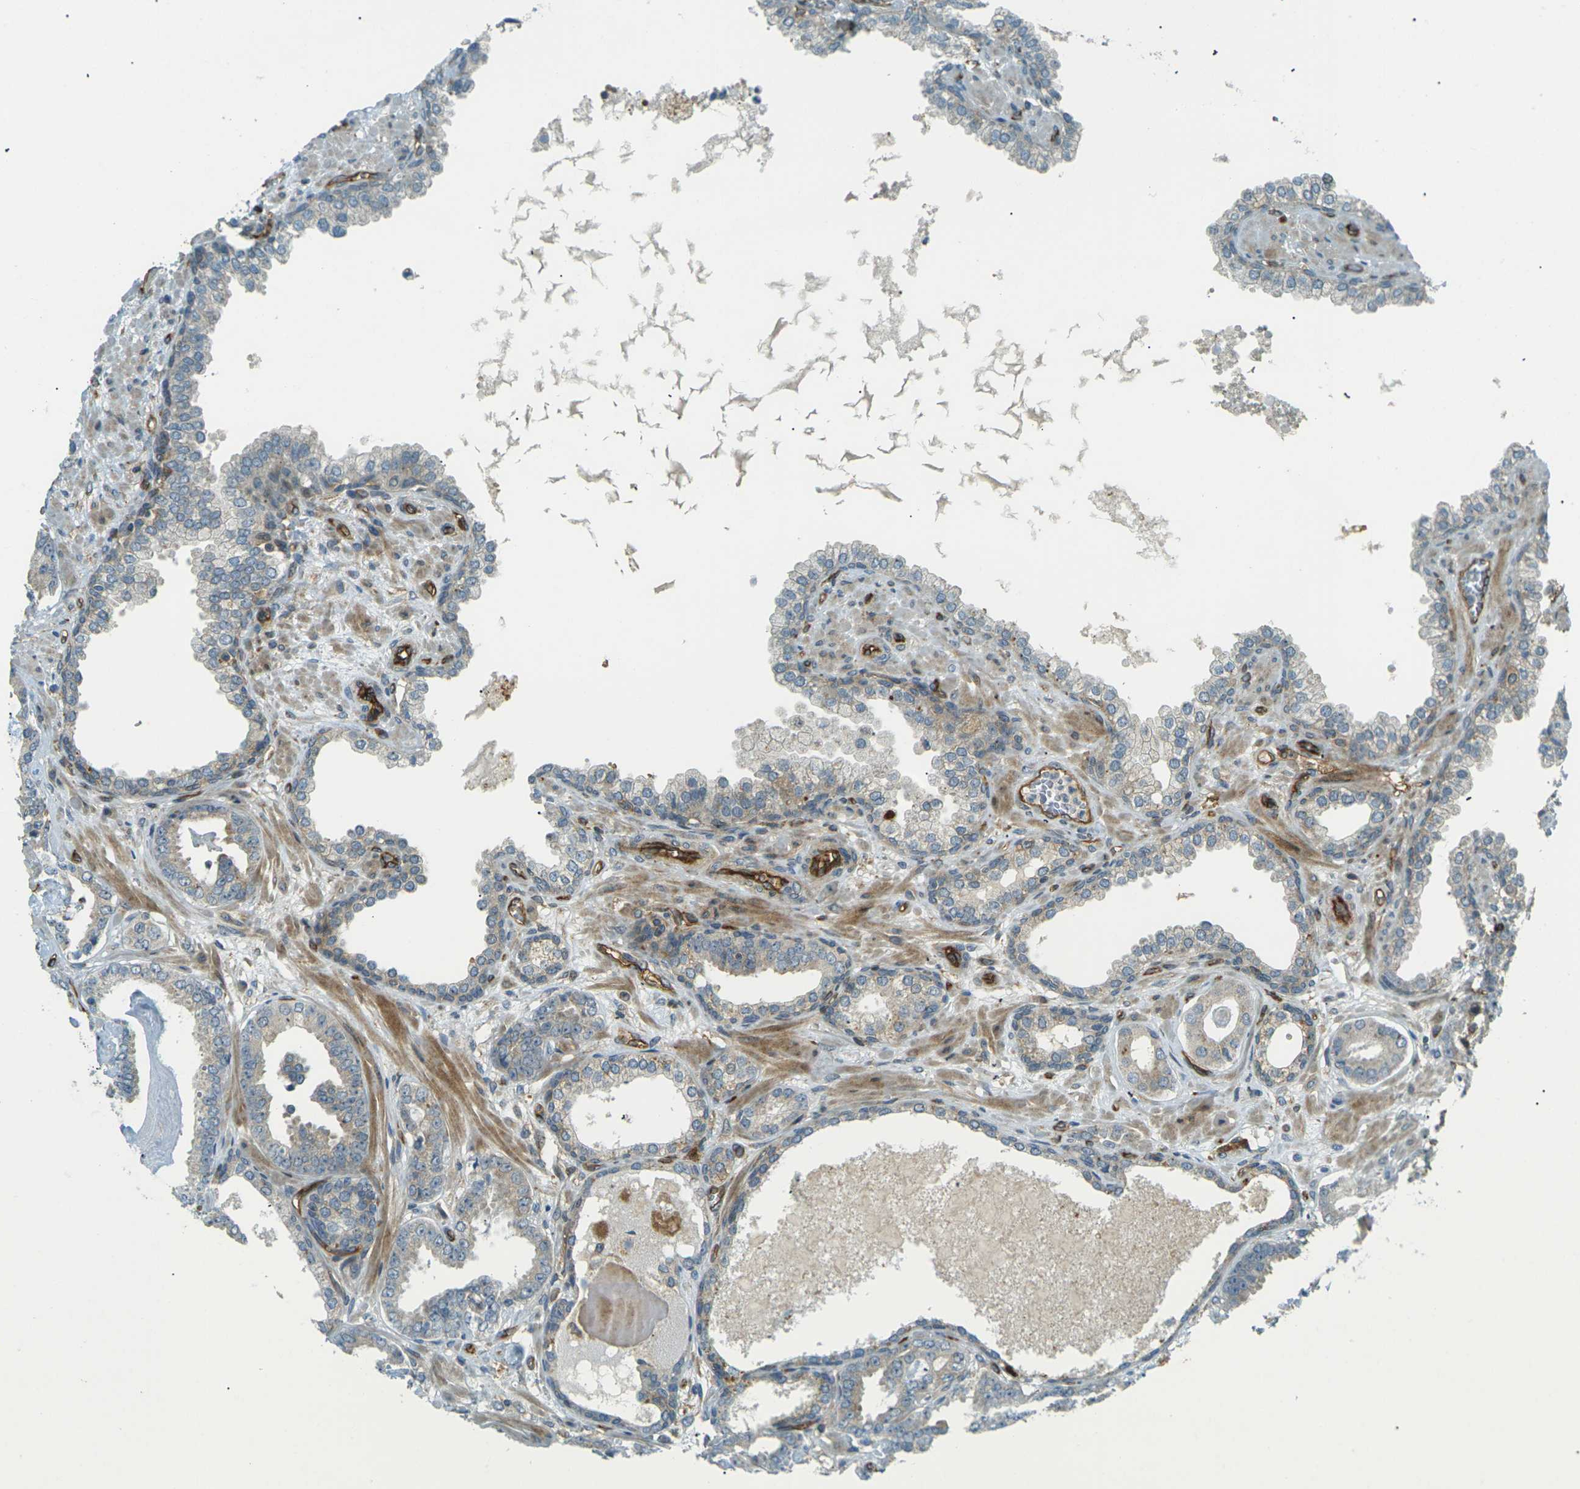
{"staining": {"intensity": "weak", "quantity": "<25%", "location": "cytoplasmic/membranous"}, "tissue": "prostate cancer", "cell_type": "Tumor cells", "image_type": "cancer", "snomed": [{"axis": "morphology", "description": "Adenocarcinoma, Low grade"}, {"axis": "topography", "description": "Prostate"}], "caption": "Immunohistochemical staining of human adenocarcinoma (low-grade) (prostate) displays no significant expression in tumor cells.", "gene": "S1PR1", "patient": {"sex": "male", "age": 53}}